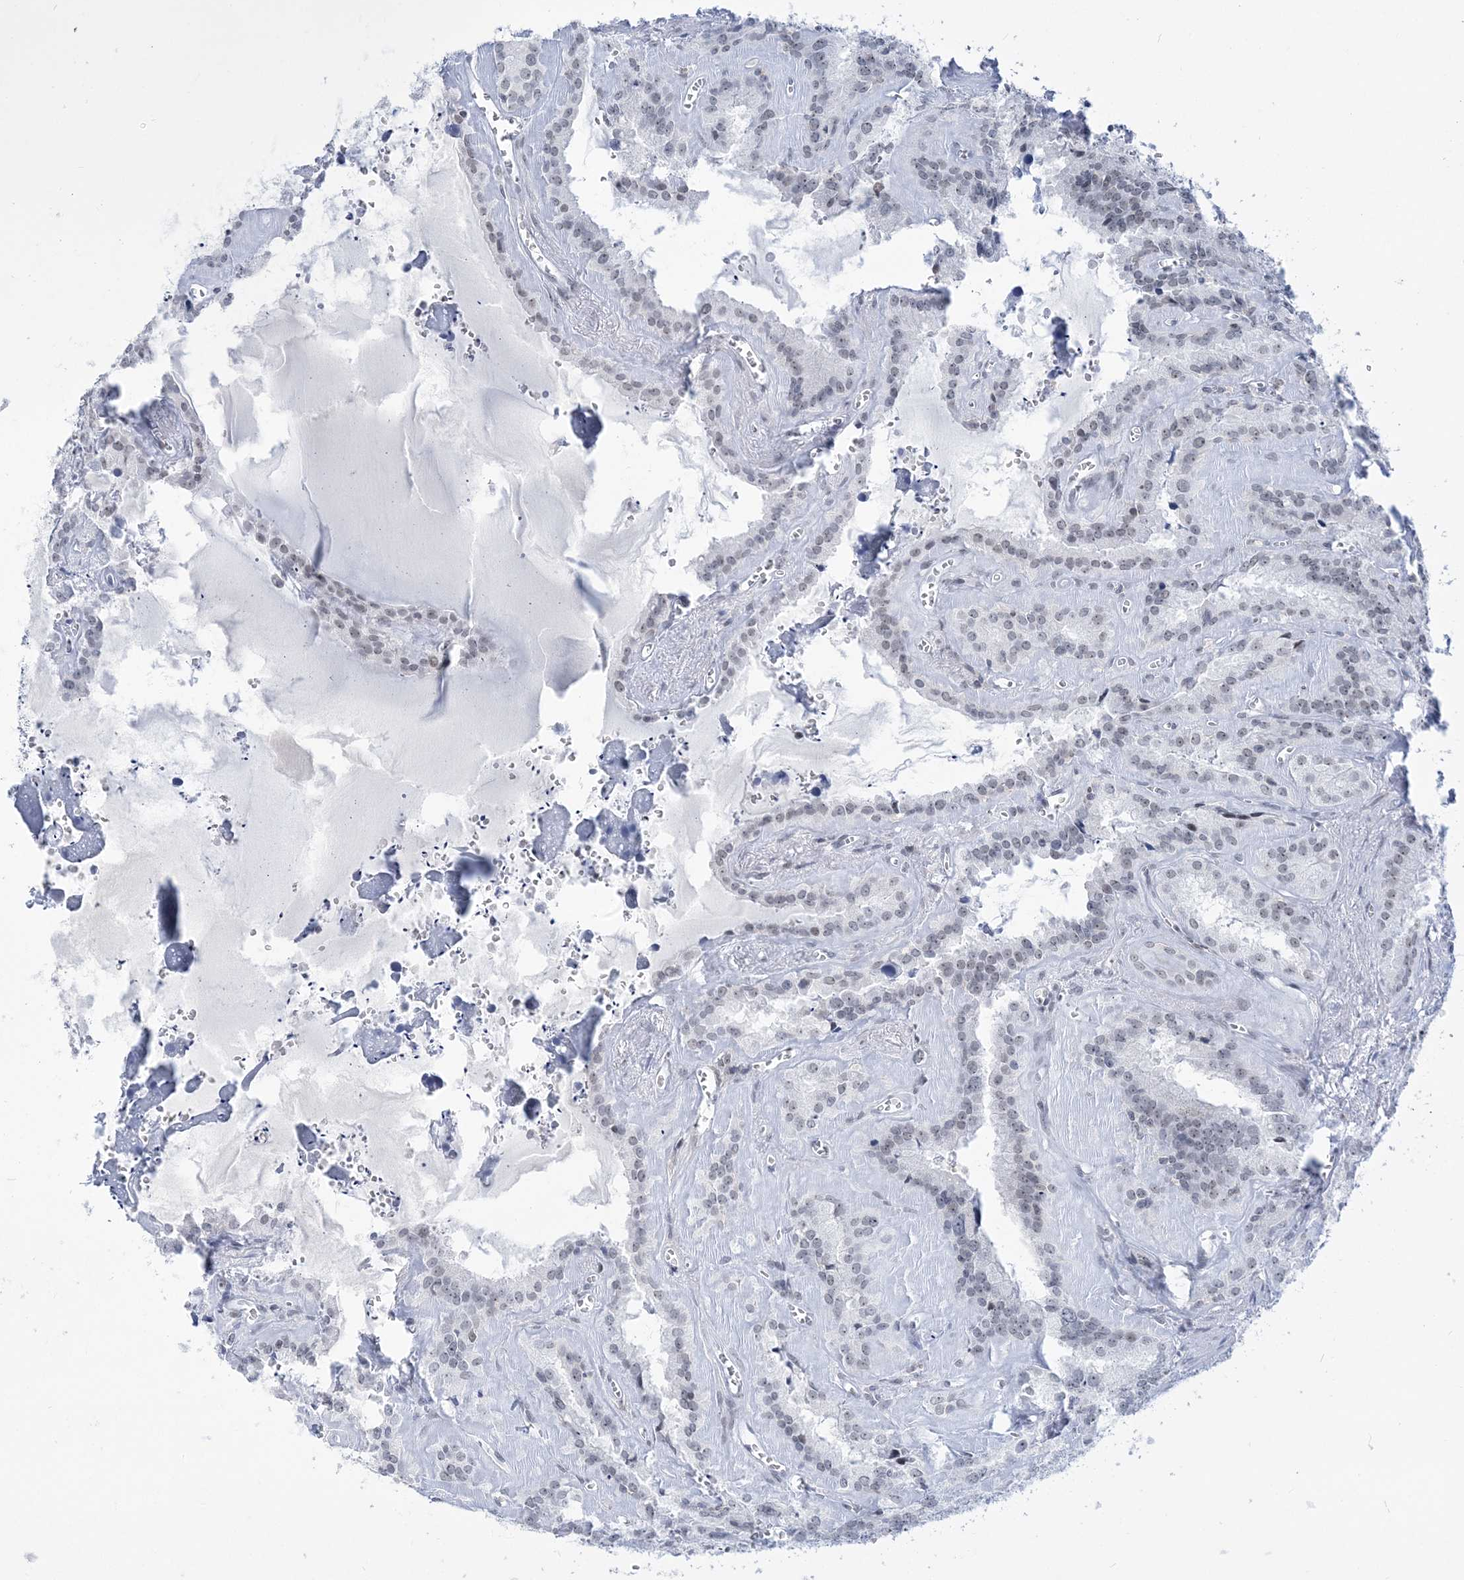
{"staining": {"intensity": "strong", "quantity": "25%-75%", "location": "nuclear"}, "tissue": "seminal vesicle", "cell_type": "Glandular cells", "image_type": "normal", "snomed": [{"axis": "morphology", "description": "Normal tissue, NOS"}, {"axis": "topography", "description": "Prostate"}, {"axis": "topography", "description": "Seminal veicle"}], "caption": "Protein expression analysis of normal human seminal vesicle reveals strong nuclear staining in about 25%-75% of glandular cells. (DAB = brown stain, brightfield microscopy at high magnification).", "gene": "DDX21", "patient": {"sex": "male", "age": 59}}